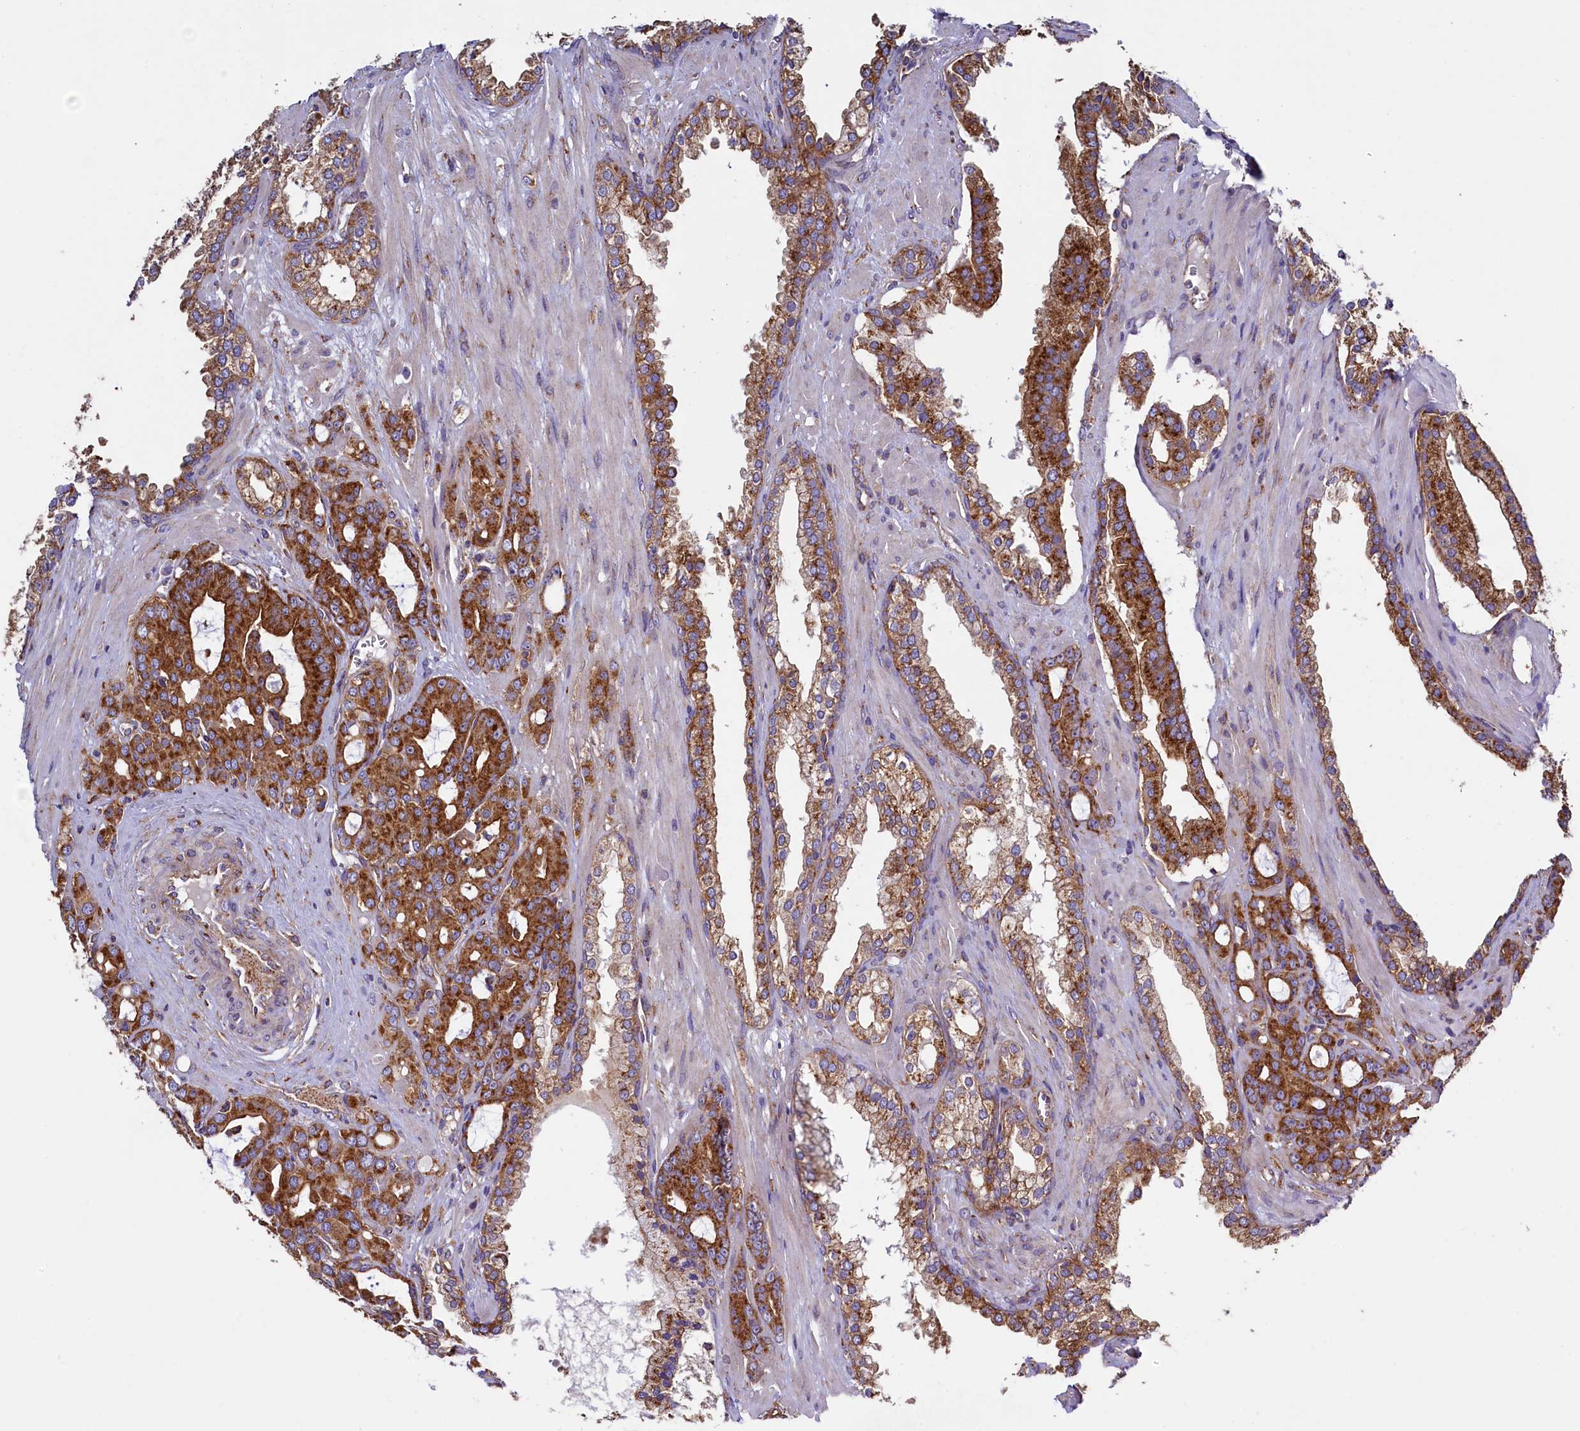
{"staining": {"intensity": "strong", "quantity": ">75%", "location": "cytoplasmic/membranous"}, "tissue": "prostate cancer", "cell_type": "Tumor cells", "image_type": "cancer", "snomed": [{"axis": "morphology", "description": "Adenocarcinoma, High grade"}, {"axis": "topography", "description": "Prostate"}], "caption": "DAB immunohistochemical staining of prostate cancer (high-grade adenocarcinoma) reveals strong cytoplasmic/membranous protein staining in approximately >75% of tumor cells.", "gene": "GPR21", "patient": {"sex": "male", "age": 72}}